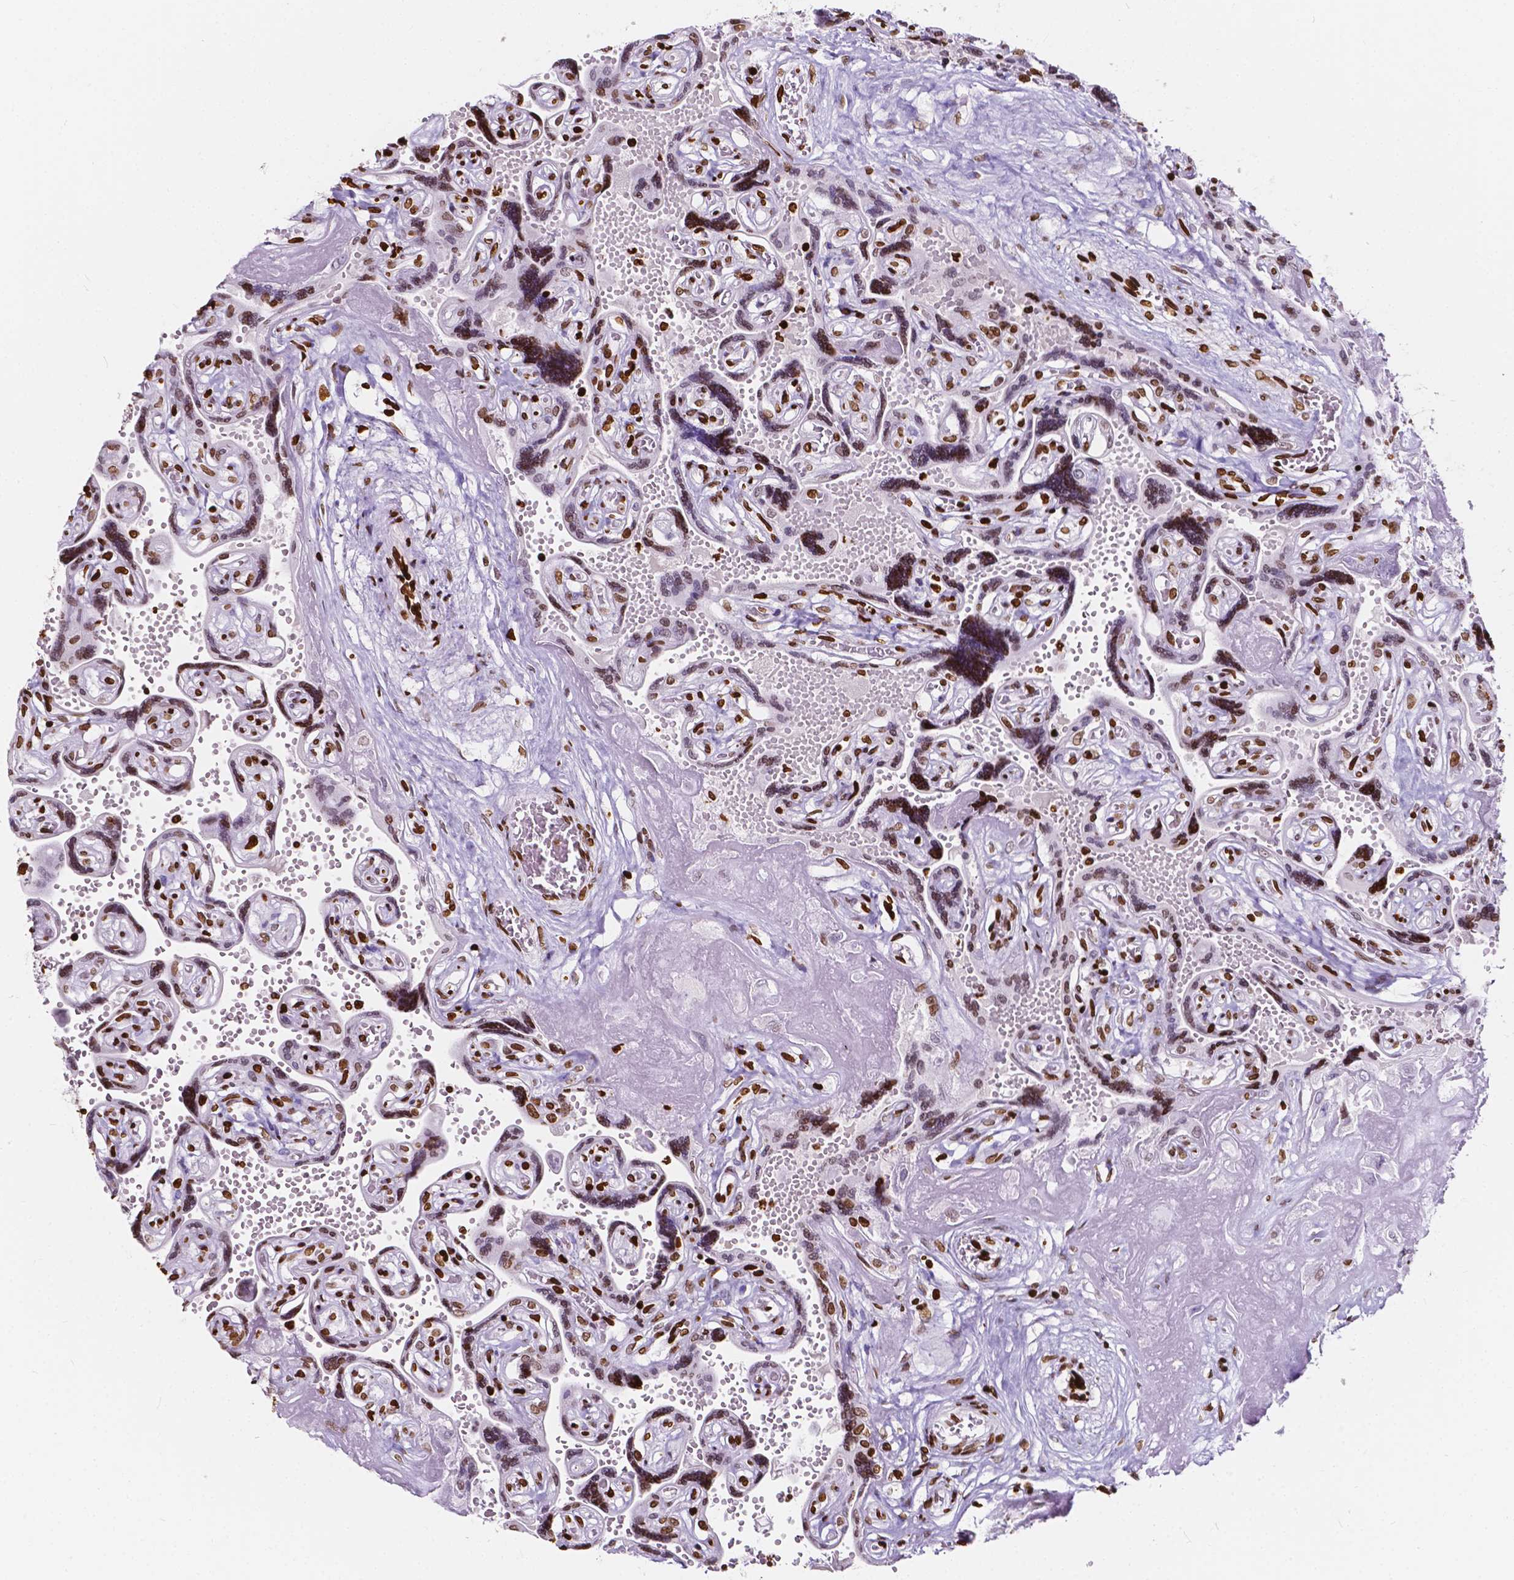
{"staining": {"intensity": "negative", "quantity": "none", "location": "none"}, "tissue": "placenta", "cell_type": "Decidual cells", "image_type": "normal", "snomed": [{"axis": "morphology", "description": "Normal tissue, NOS"}, {"axis": "topography", "description": "Placenta"}], "caption": "Immunohistochemistry micrograph of unremarkable placenta: placenta stained with DAB reveals no significant protein staining in decidual cells. (DAB immunohistochemistry (IHC) with hematoxylin counter stain).", "gene": "CBY3", "patient": {"sex": "female", "age": 32}}